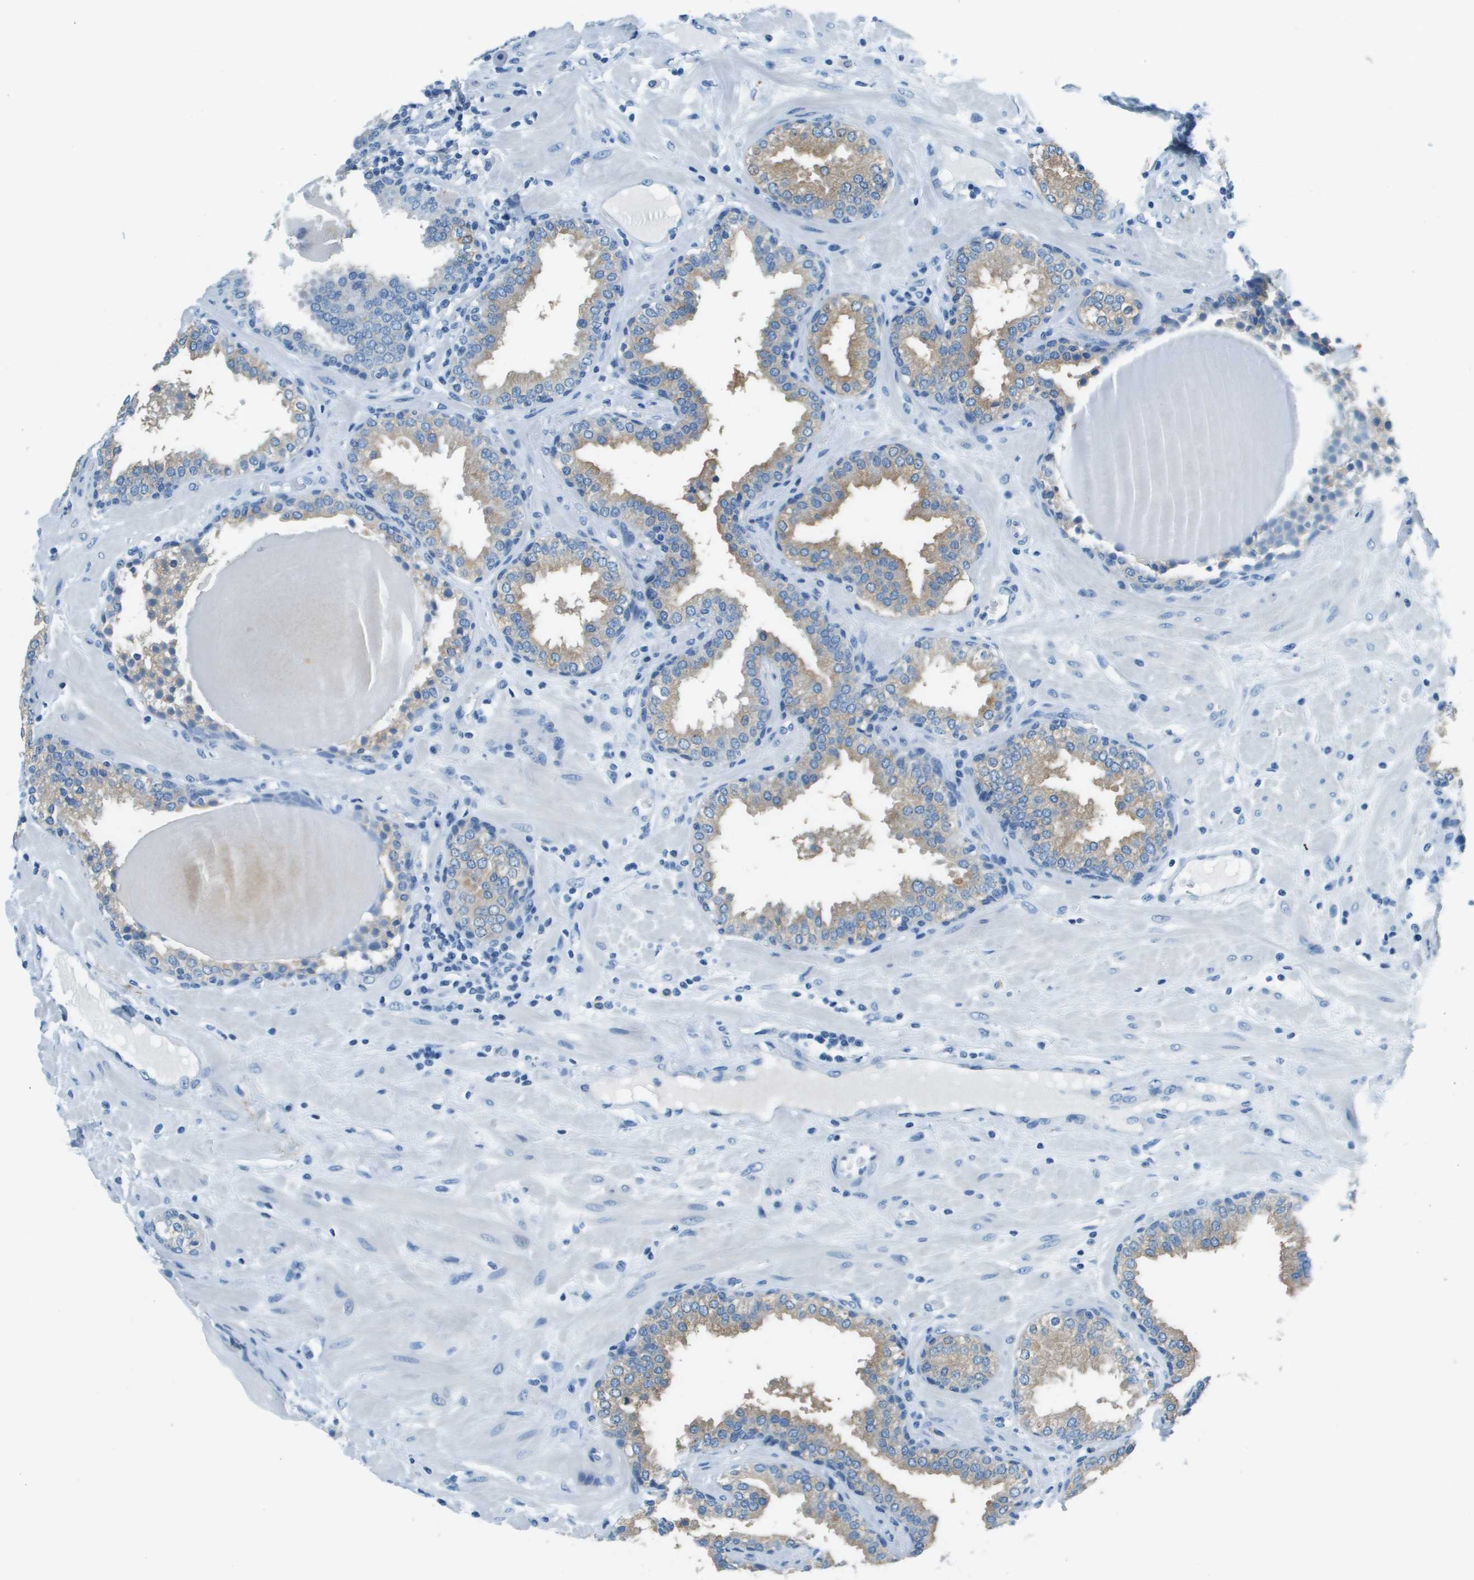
{"staining": {"intensity": "weak", "quantity": ">75%", "location": "cytoplasmic/membranous"}, "tissue": "prostate", "cell_type": "Glandular cells", "image_type": "normal", "snomed": [{"axis": "morphology", "description": "Normal tissue, NOS"}, {"axis": "topography", "description": "Prostate"}], "caption": "Normal prostate was stained to show a protein in brown. There is low levels of weak cytoplasmic/membranous positivity in approximately >75% of glandular cells. (DAB = brown stain, brightfield microscopy at high magnification).", "gene": "SLC16A10", "patient": {"sex": "male", "age": 51}}